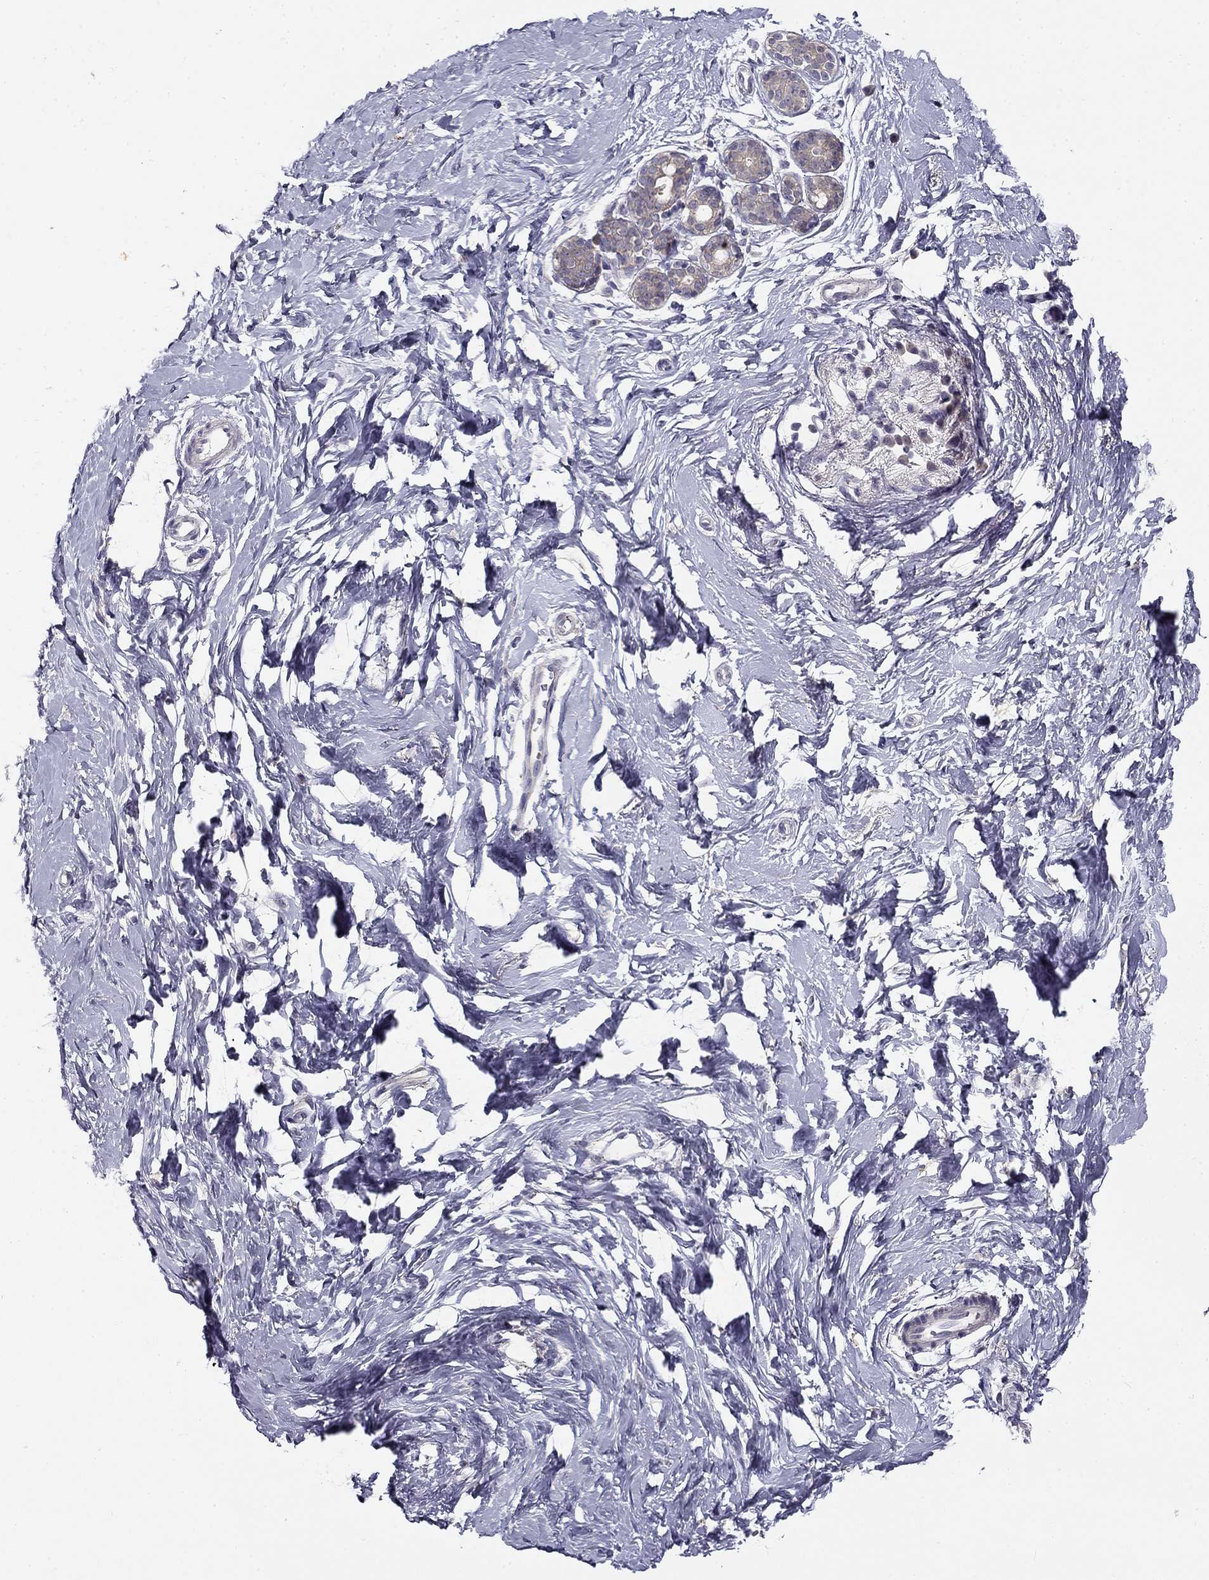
{"staining": {"intensity": "strong", "quantity": "25%-75%", "location": "cytoplasmic/membranous"}, "tissue": "breast", "cell_type": "Adipocytes", "image_type": "normal", "snomed": [{"axis": "morphology", "description": "Normal tissue, NOS"}, {"axis": "topography", "description": "Breast"}], "caption": "Immunohistochemistry (DAB (3,3'-diaminobenzidine)) staining of unremarkable breast exhibits strong cytoplasmic/membranous protein positivity in approximately 25%-75% of adipocytes.", "gene": "CNR1", "patient": {"sex": "female", "age": 37}}